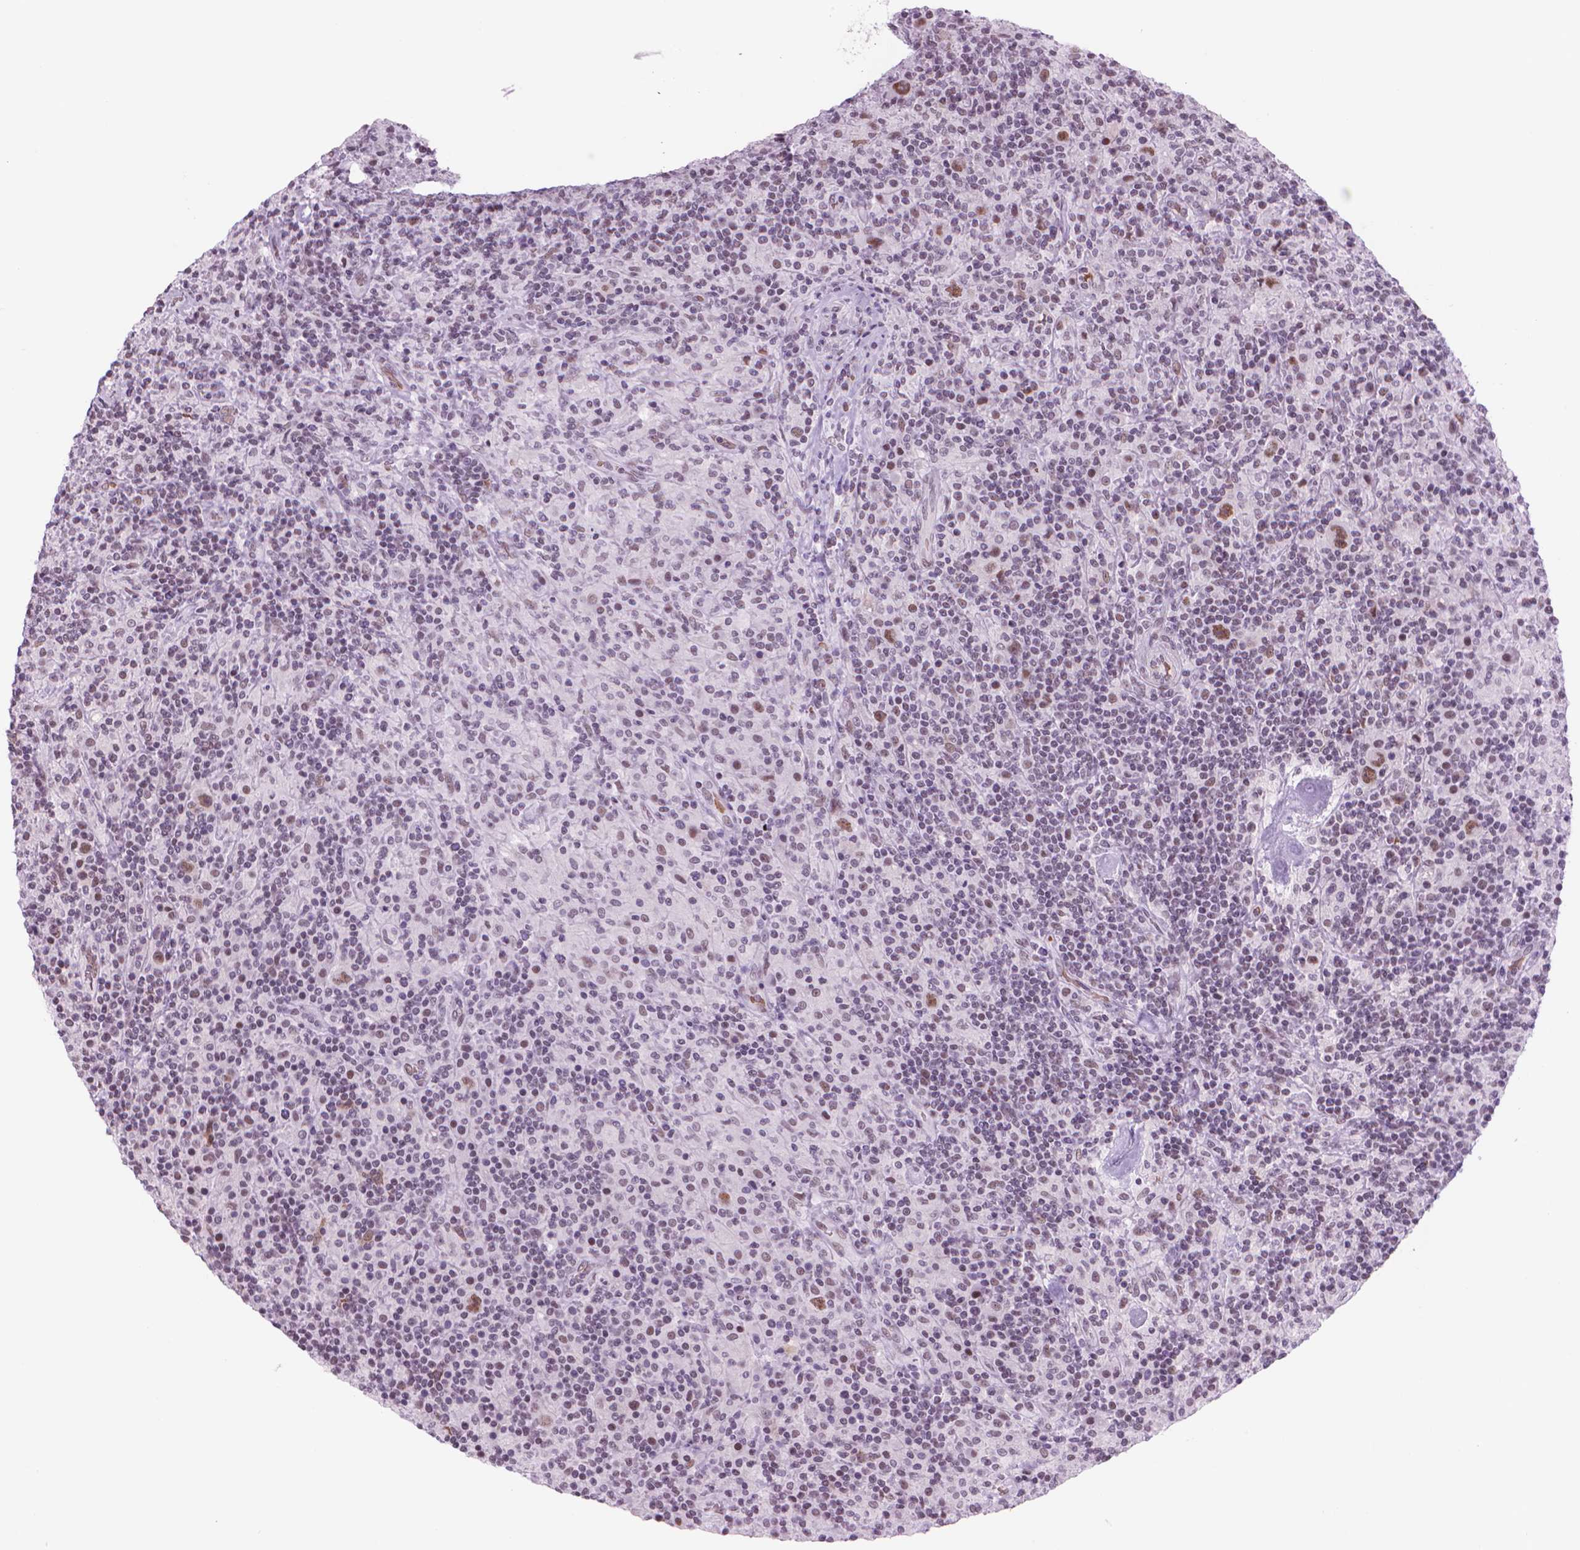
{"staining": {"intensity": "moderate", "quantity": ">75%", "location": "nuclear"}, "tissue": "lymphoma", "cell_type": "Tumor cells", "image_type": "cancer", "snomed": [{"axis": "morphology", "description": "Hodgkin's disease, NOS"}, {"axis": "topography", "description": "Lymph node"}], "caption": "Immunohistochemistry (IHC) of human Hodgkin's disease shows medium levels of moderate nuclear expression in approximately >75% of tumor cells.", "gene": "POLR3D", "patient": {"sex": "male", "age": 70}}